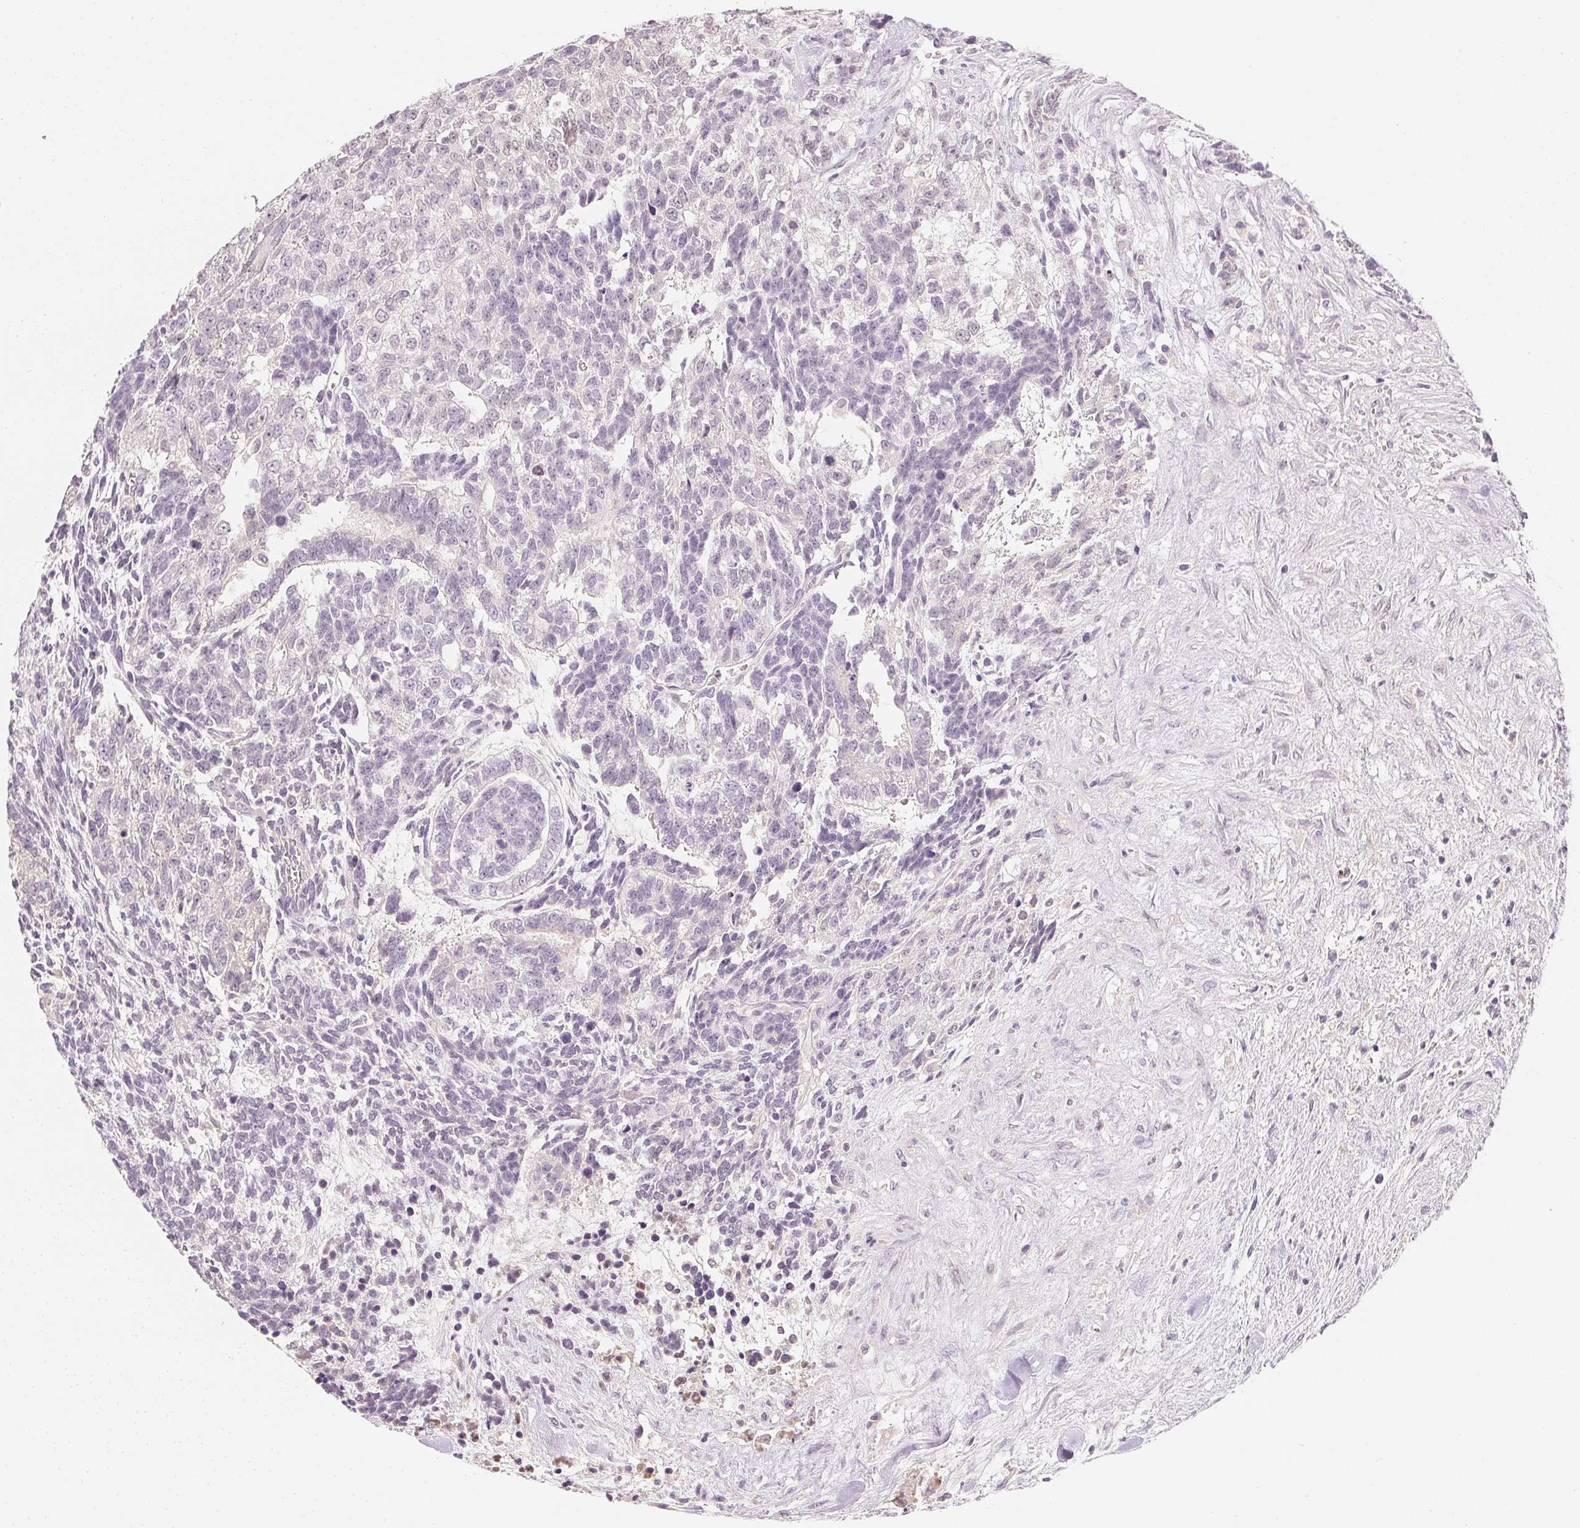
{"staining": {"intensity": "negative", "quantity": "none", "location": "none"}, "tissue": "testis cancer", "cell_type": "Tumor cells", "image_type": "cancer", "snomed": [{"axis": "morphology", "description": "Carcinoma, Embryonal, NOS"}, {"axis": "topography", "description": "Testis"}], "caption": "Immunohistochemical staining of embryonal carcinoma (testis) reveals no significant staining in tumor cells.", "gene": "AFM", "patient": {"sex": "male", "age": 23}}